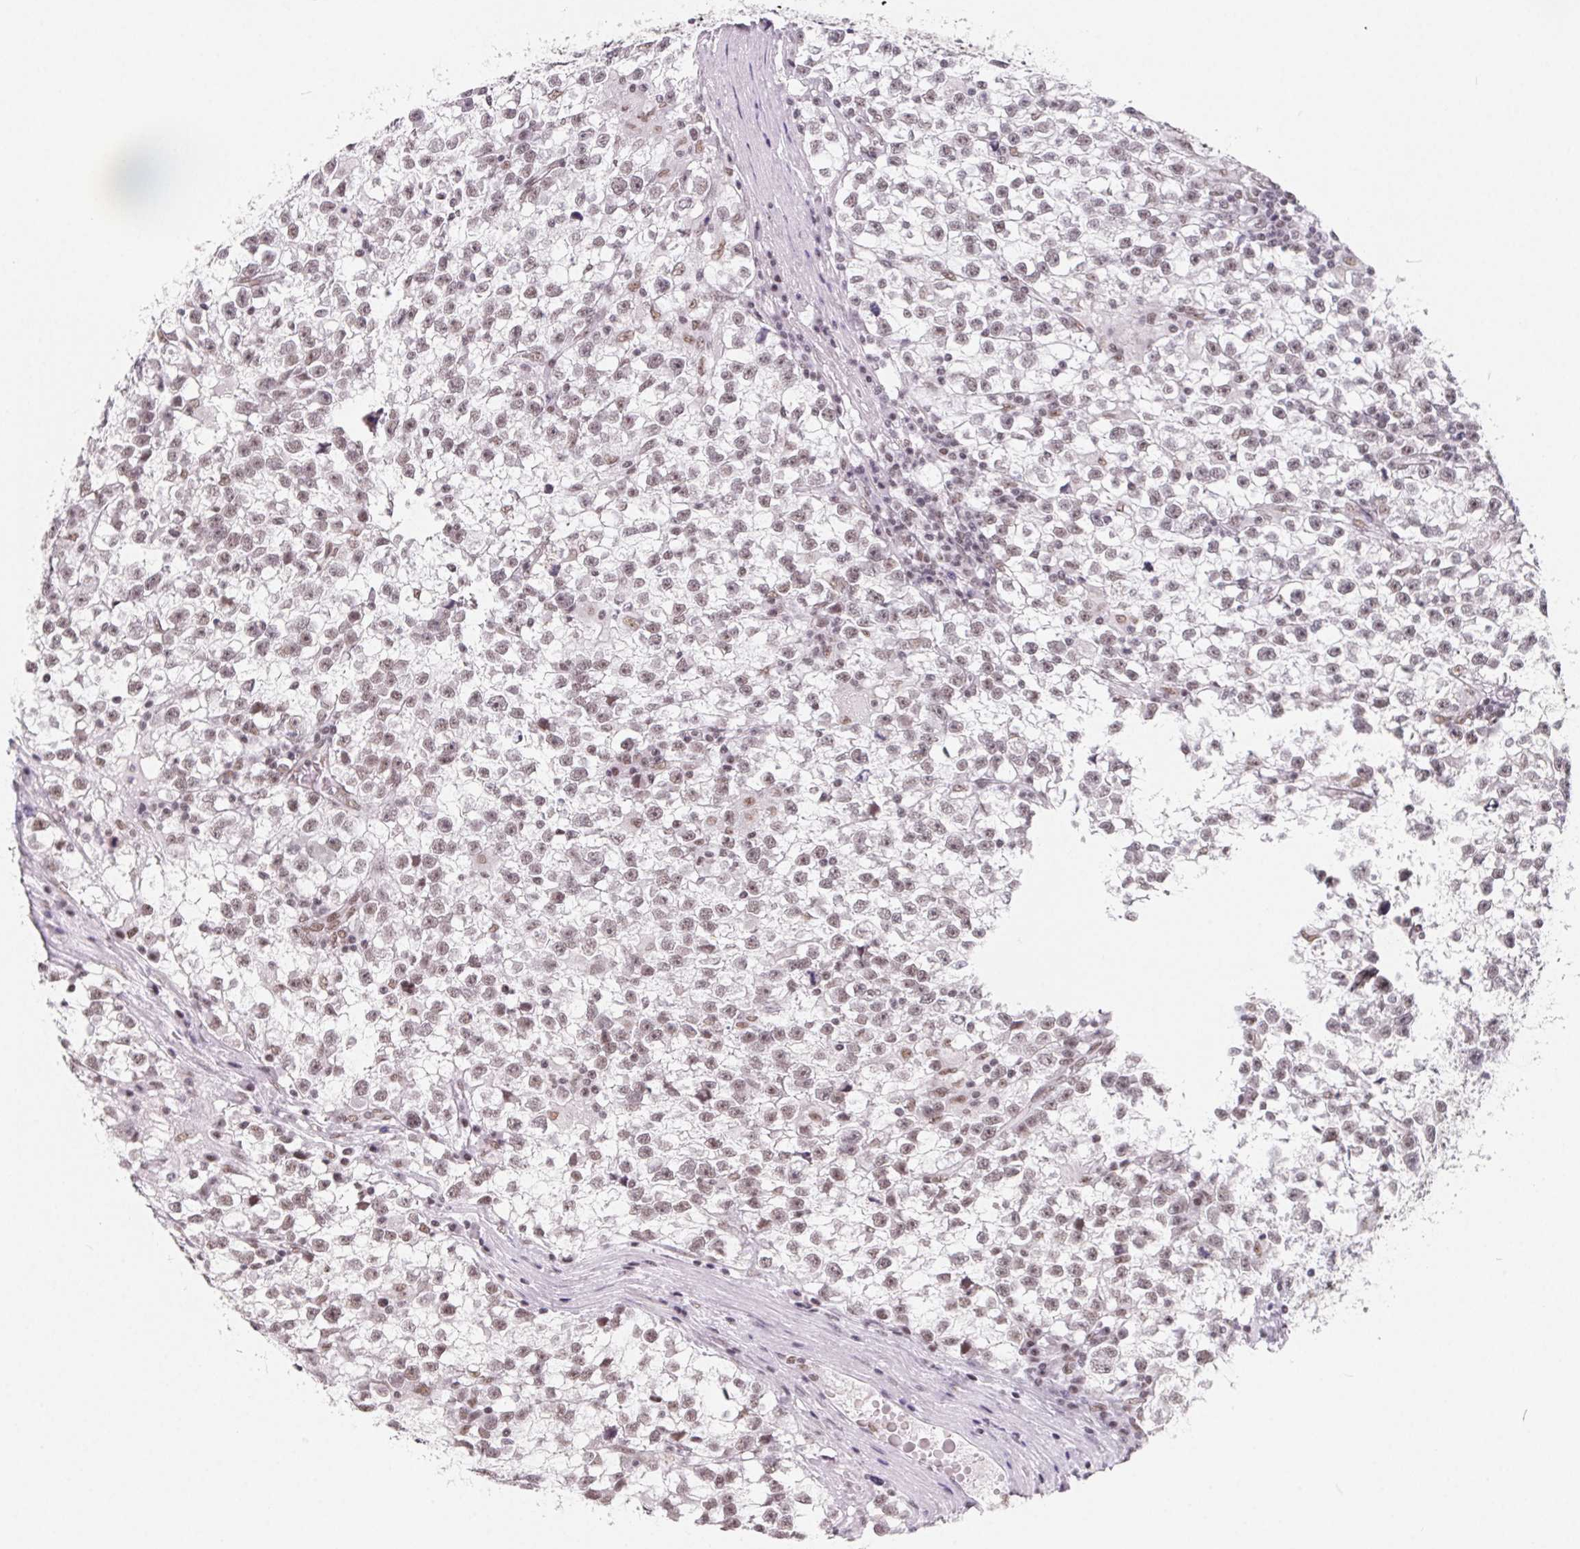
{"staining": {"intensity": "weak", "quantity": "25%-75%", "location": "nuclear"}, "tissue": "testis cancer", "cell_type": "Tumor cells", "image_type": "cancer", "snomed": [{"axis": "morphology", "description": "Seminoma, NOS"}, {"axis": "topography", "description": "Testis"}], "caption": "Protein expression analysis of testis seminoma demonstrates weak nuclear positivity in approximately 25%-75% of tumor cells.", "gene": "TCERG1", "patient": {"sex": "male", "age": 31}}